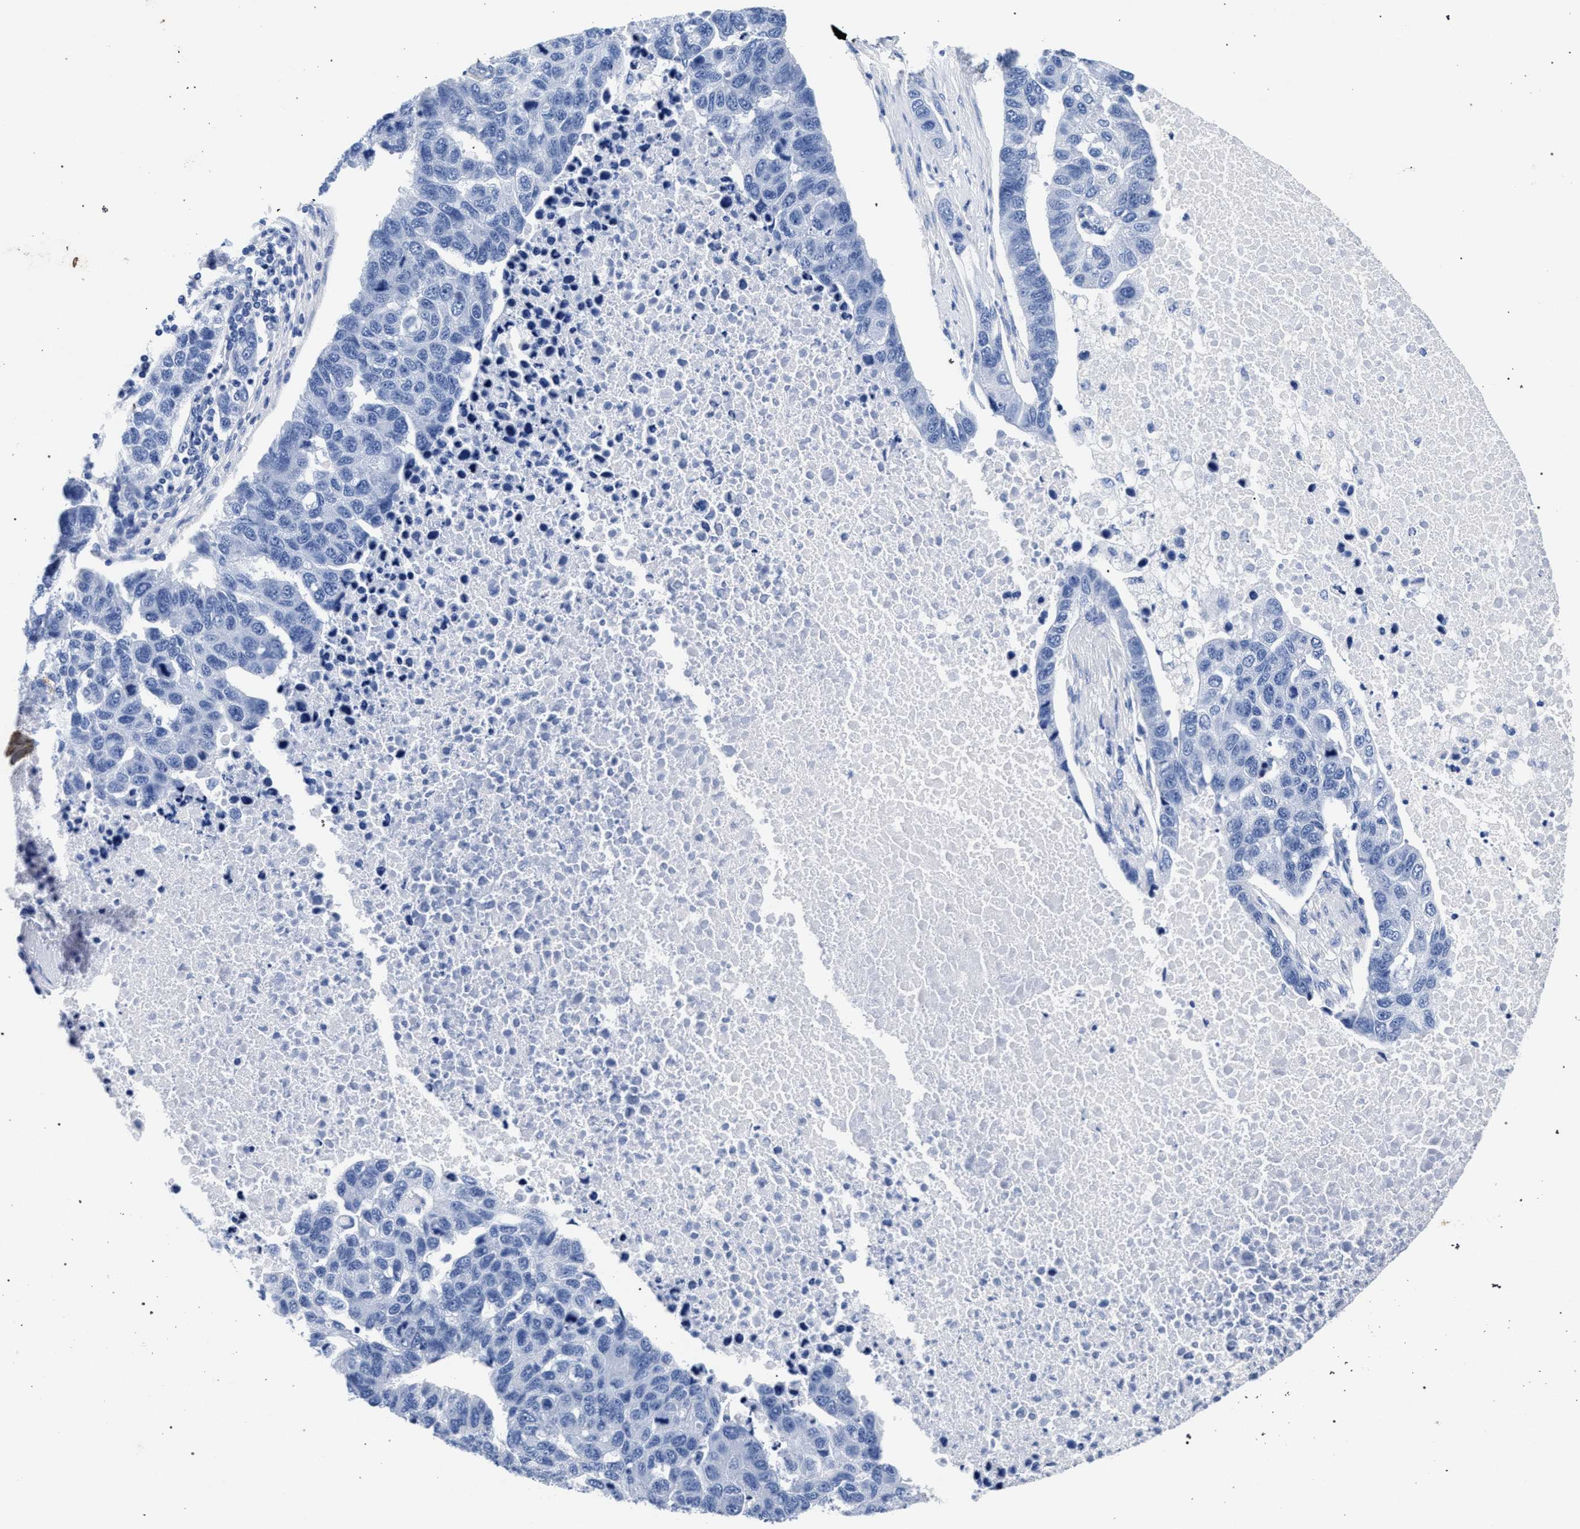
{"staining": {"intensity": "negative", "quantity": "none", "location": "none"}, "tissue": "pancreatic cancer", "cell_type": "Tumor cells", "image_type": "cancer", "snomed": [{"axis": "morphology", "description": "Adenocarcinoma, NOS"}, {"axis": "topography", "description": "Pancreas"}], "caption": "A micrograph of human pancreatic cancer (adenocarcinoma) is negative for staining in tumor cells. (IHC, brightfield microscopy, high magnification).", "gene": "AKAP4", "patient": {"sex": "female", "age": 61}}